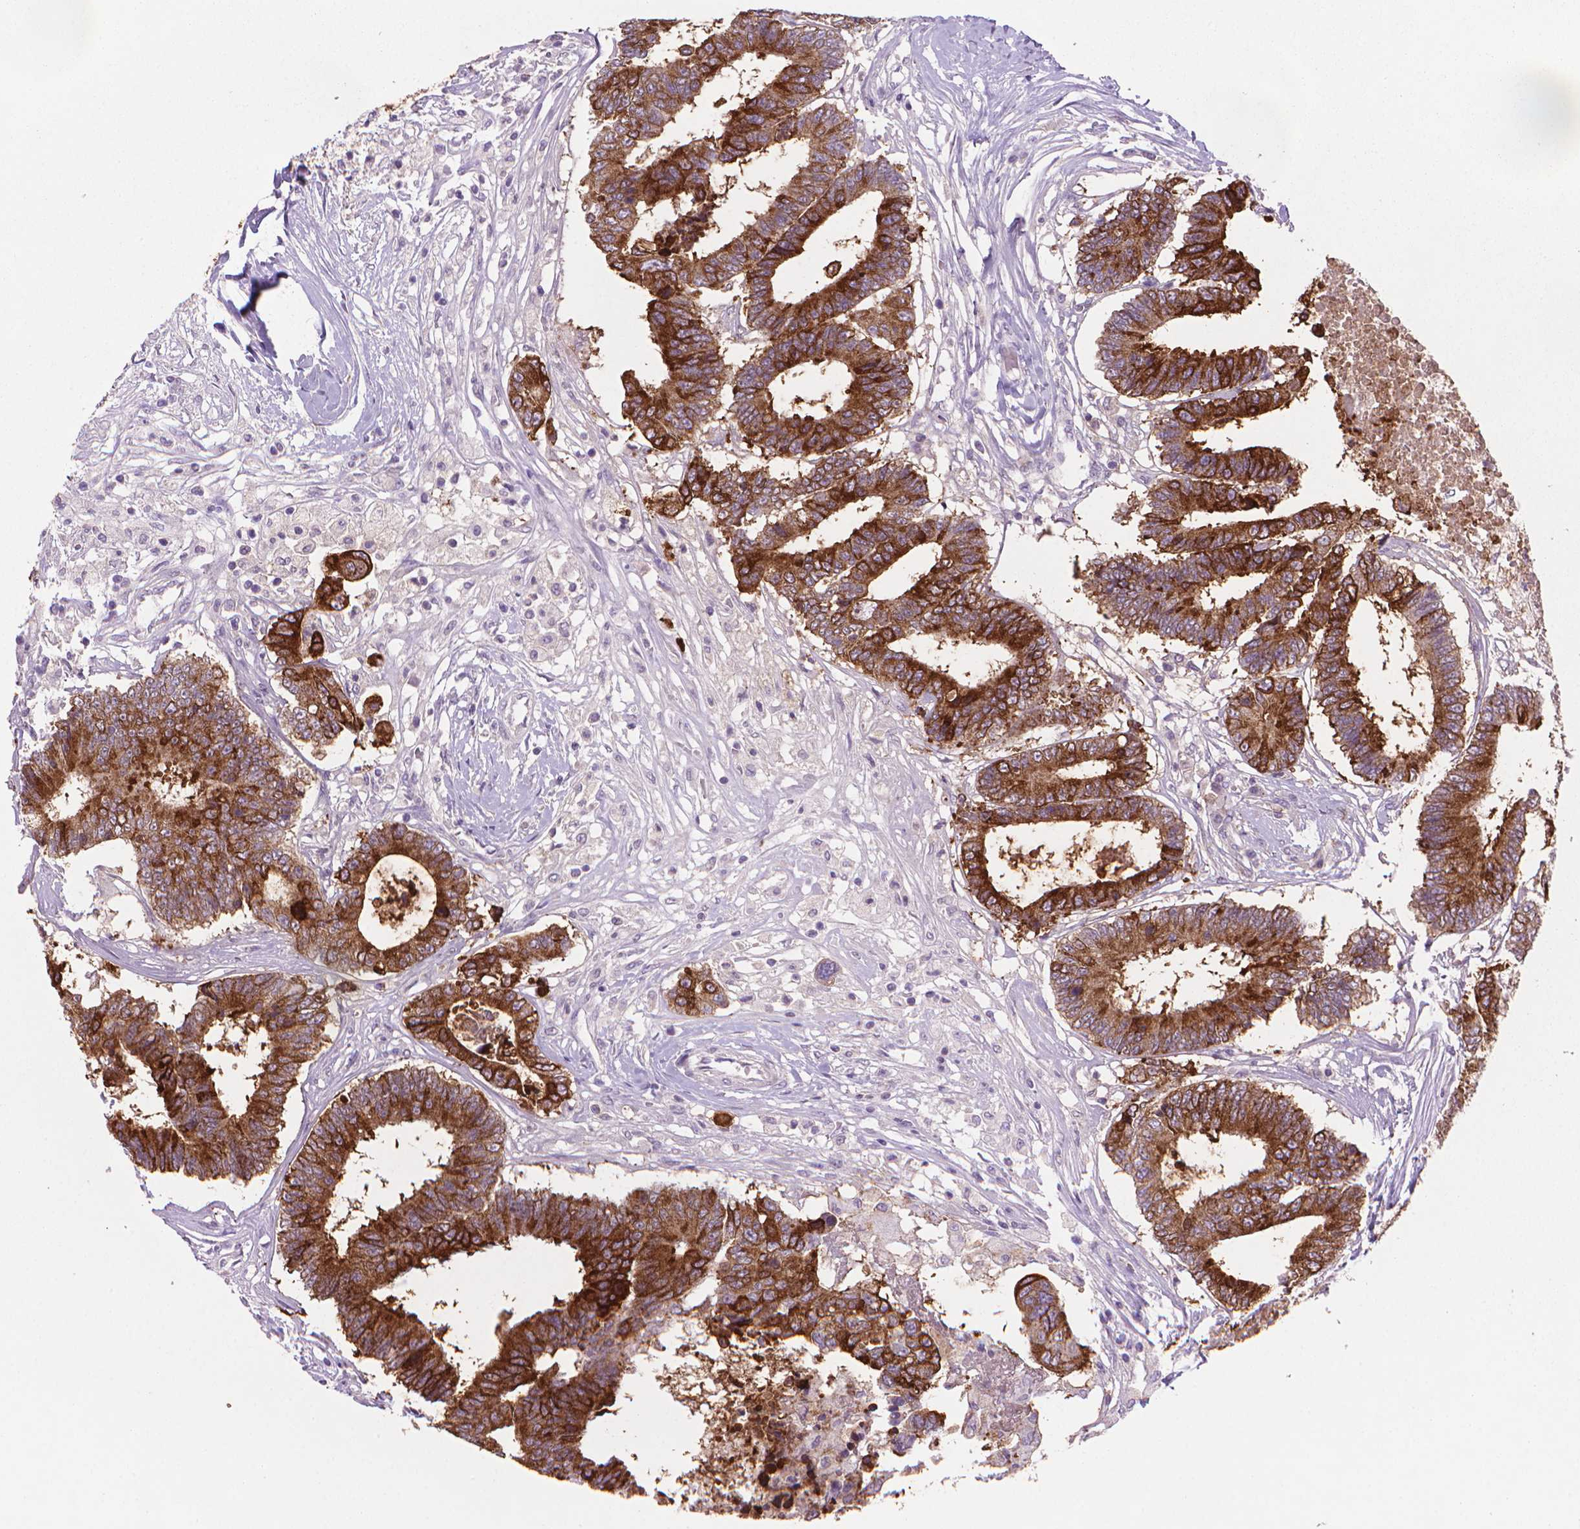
{"staining": {"intensity": "strong", "quantity": ">75%", "location": "cytoplasmic/membranous"}, "tissue": "colorectal cancer", "cell_type": "Tumor cells", "image_type": "cancer", "snomed": [{"axis": "morphology", "description": "Adenocarcinoma, NOS"}, {"axis": "topography", "description": "Colon"}], "caption": "DAB (3,3'-diaminobenzidine) immunohistochemical staining of human colorectal adenocarcinoma shows strong cytoplasmic/membranous protein expression in approximately >75% of tumor cells. The staining is performed using DAB brown chromogen to label protein expression. The nuclei are counter-stained blue using hematoxylin.", "gene": "MUC1", "patient": {"sex": "female", "age": 48}}